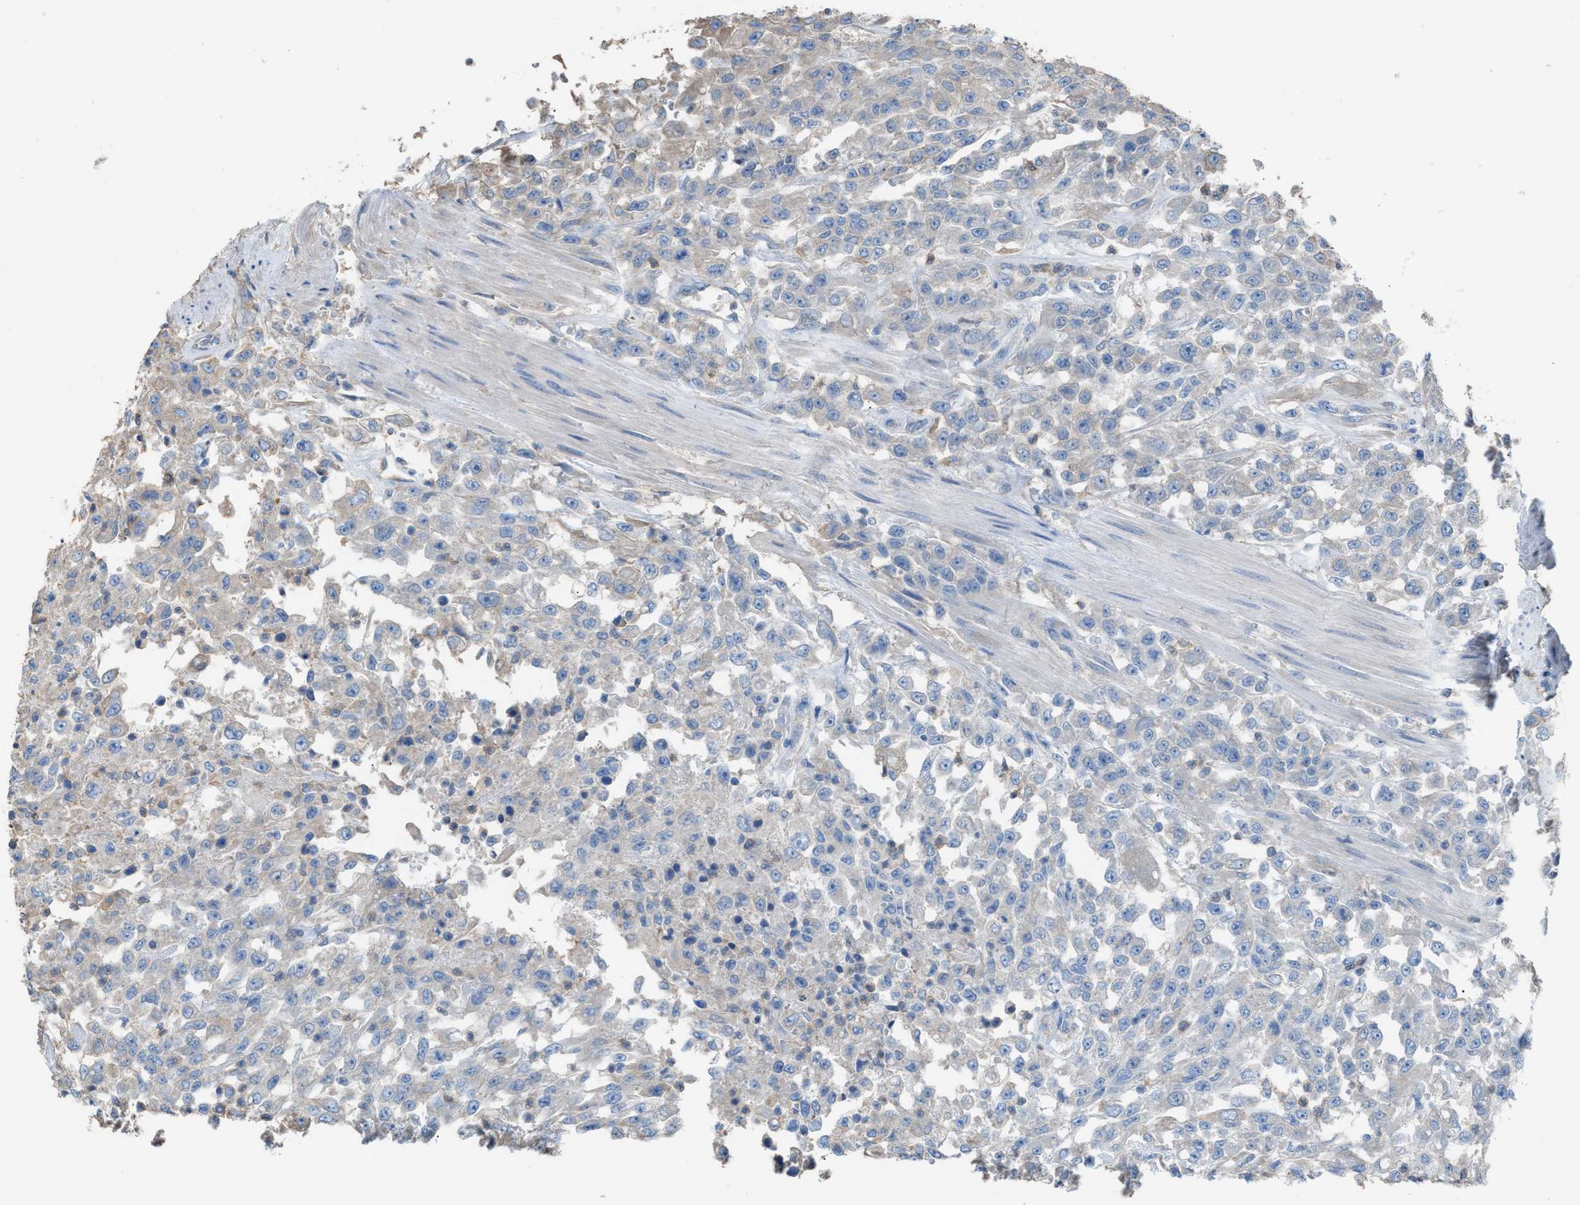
{"staining": {"intensity": "weak", "quantity": "<25%", "location": "cytoplasmic/membranous"}, "tissue": "urothelial cancer", "cell_type": "Tumor cells", "image_type": "cancer", "snomed": [{"axis": "morphology", "description": "Urothelial carcinoma, High grade"}, {"axis": "topography", "description": "Urinary bladder"}], "caption": "High magnification brightfield microscopy of urothelial carcinoma (high-grade) stained with DAB (3,3'-diaminobenzidine) (brown) and counterstained with hematoxylin (blue): tumor cells show no significant expression.", "gene": "NQO2", "patient": {"sex": "male", "age": 46}}